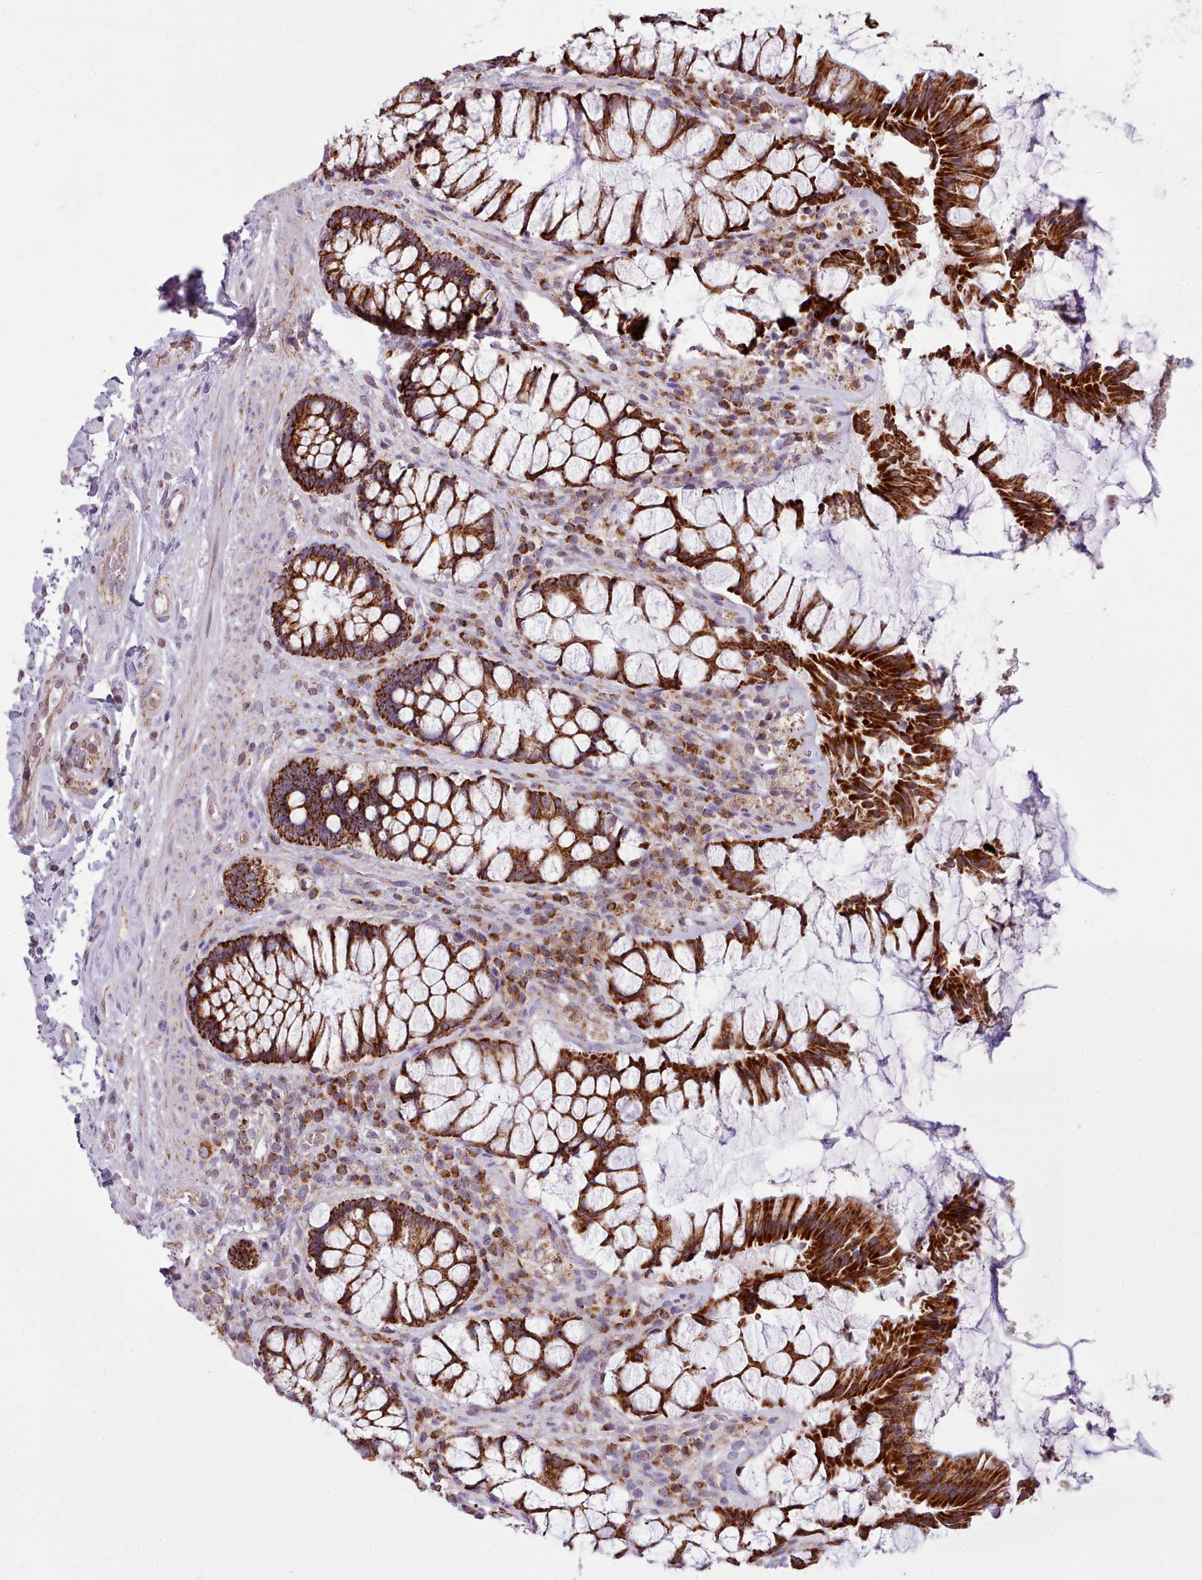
{"staining": {"intensity": "strong", "quantity": ">75%", "location": "cytoplasmic/membranous"}, "tissue": "rectum", "cell_type": "Glandular cells", "image_type": "normal", "snomed": [{"axis": "morphology", "description": "Normal tissue, NOS"}, {"axis": "topography", "description": "Rectum"}], "caption": "Immunohistochemical staining of unremarkable human rectum shows high levels of strong cytoplasmic/membranous expression in approximately >75% of glandular cells.", "gene": "SRP54", "patient": {"sex": "female", "age": 58}}